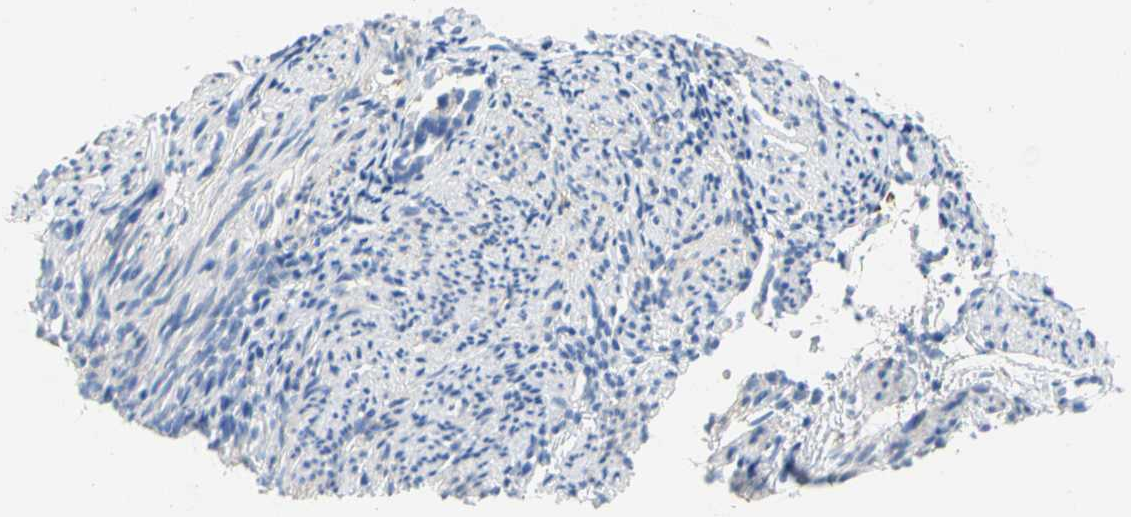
{"staining": {"intensity": "negative", "quantity": "none", "location": "none"}, "tissue": "endometrium", "cell_type": "Cells in endometrial stroma", "image_type": "normal", "snomed": [{"axis": "morphology", "description": "Normal tissue, NOS"}, {"axis": "topography", "description": "Smooth muscle"}, {"axis": "topography", "description": "Endometrium"}], "caption": "An IHC micrograph of unremarkable endometrium is shown. There is no staining in cells in endometrial stroma of endometrium.", "gene": "PDPN", "patient": {"sex": "female", "age": 57}}